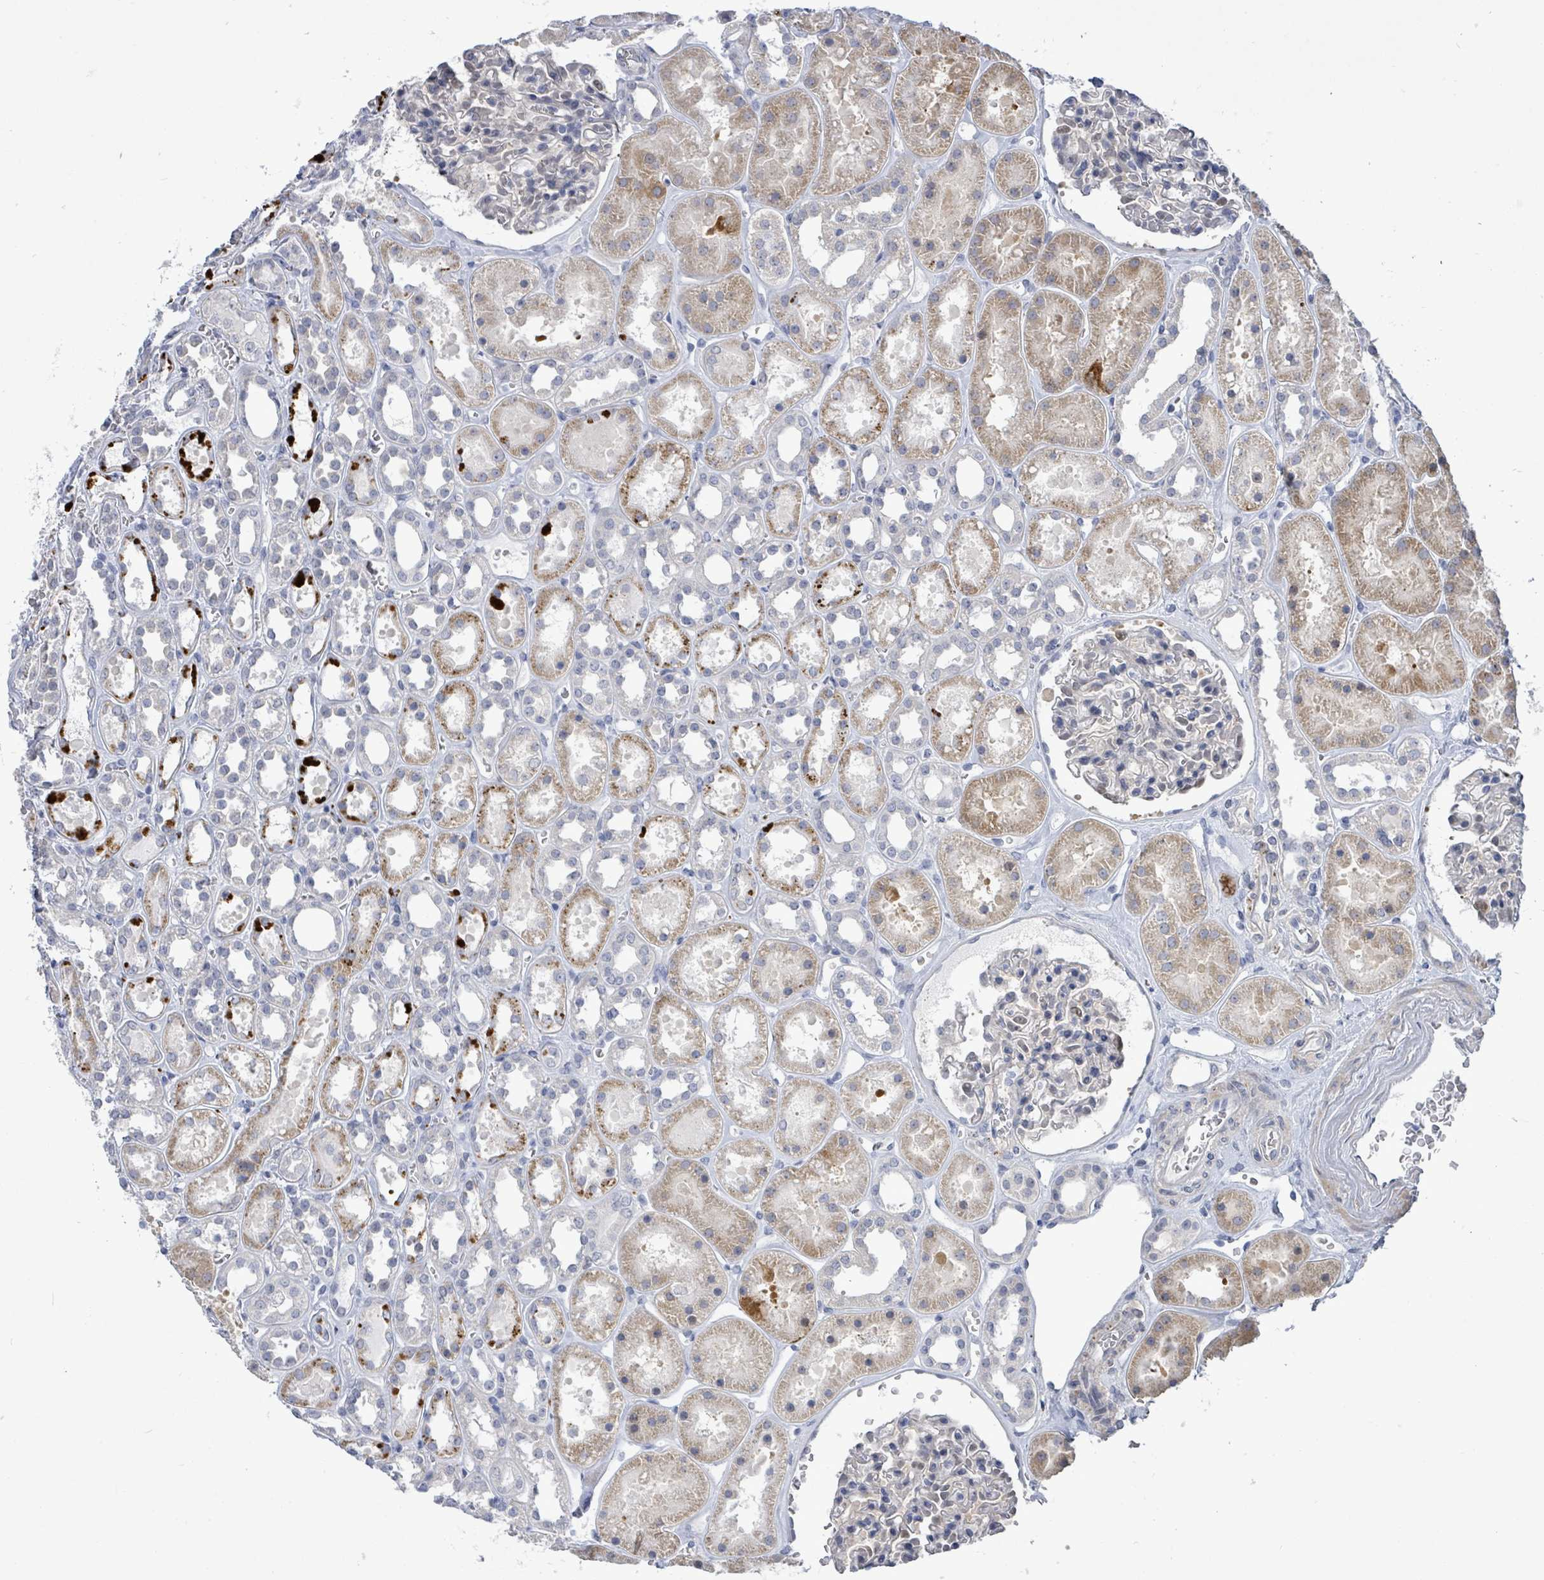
{"staining": {"intensity": "negative", "quantity": "none", "location": "none"}, "tissue": "kidney", "cell_type": "Cells in glomeruli", "image_type": "normal", "snomed": [{"axis": "morphology", "description": "Normal tissue, NOS"}, {"axis": "topography", "description": "Kidney"}], "caption": "Cells in glomeruli show no significant protein expression in benign kidney.", "gene": "CT45A10", "patient": {"sex": "female", "age": 41}}